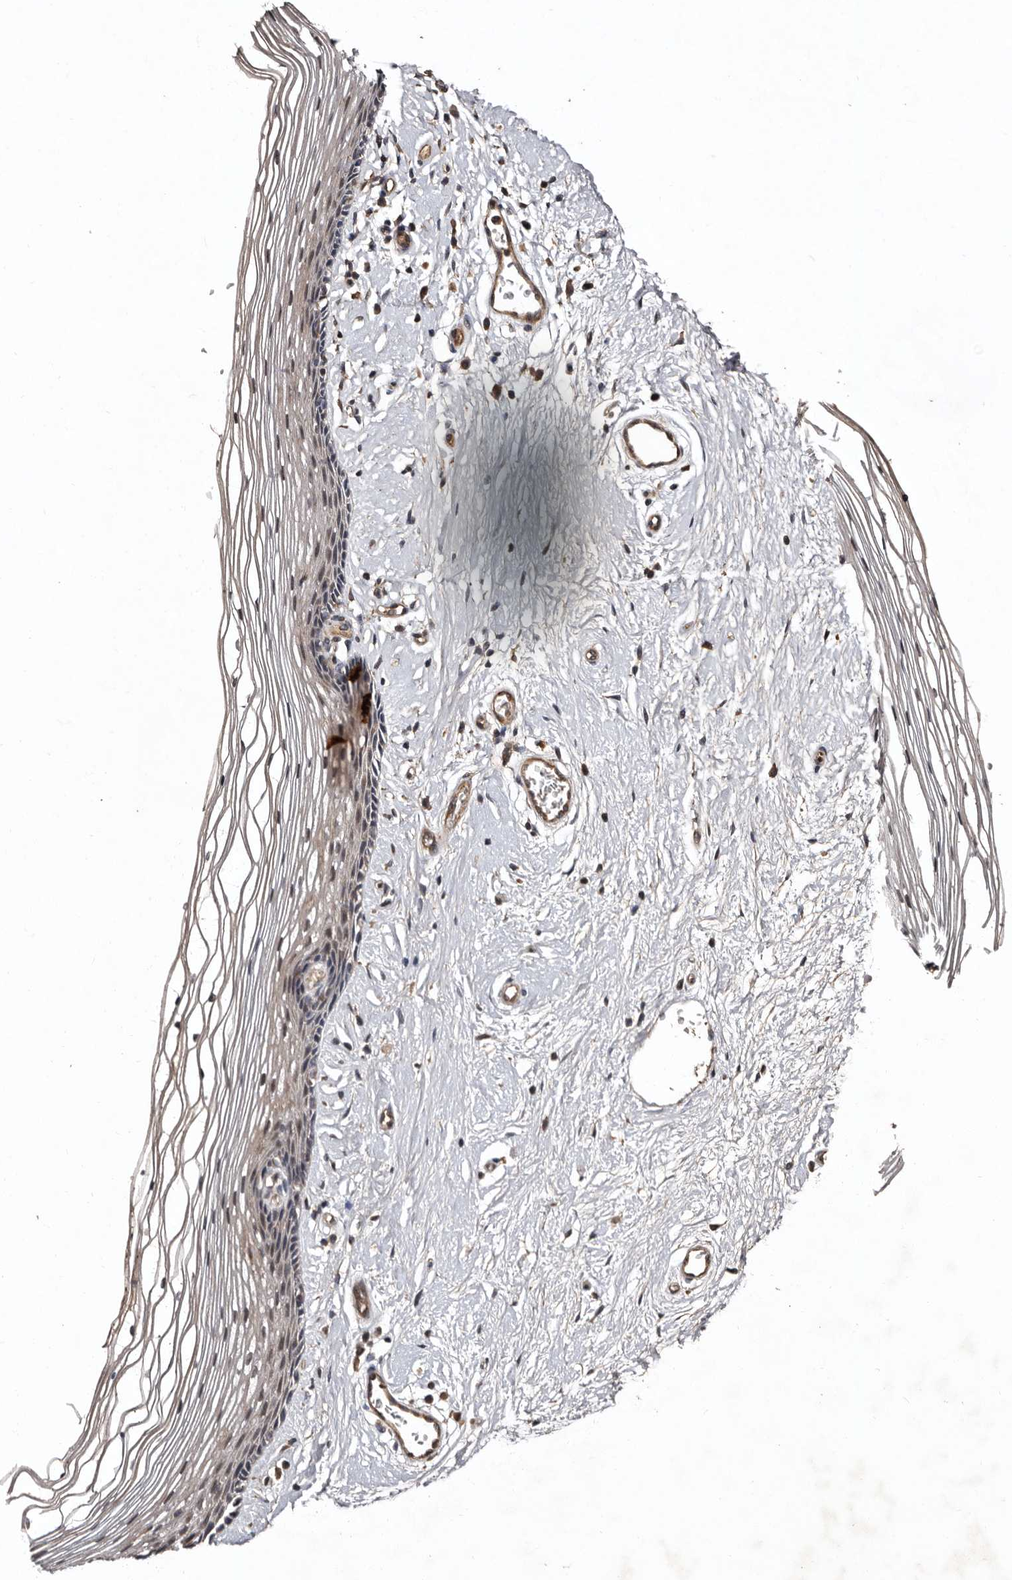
{"staining": {"intensity": "moderate", "quantity": "<25%", "location": "cytoplasmic/membranous"}, "tissue": "vagina", "cell_type": "Squamous epithelial cells", "image_type": "normal", "snomed": [{"axis": "morphology", "description": "Normal tissue, NOS"}, {"axis": "topography", "description": "Vagina"}], "caption": "Protein staining exhibits moderate cytoplasmic/membranous staining in about <25% of squamous epithelial cells in benign vagina. (DAB (3,3'-diaminobenzidine) IHC, brown staining for protein, blue staining for nuclei).", "gene": "PRKD3", "patient": {"sex": "female", "age": 46}}